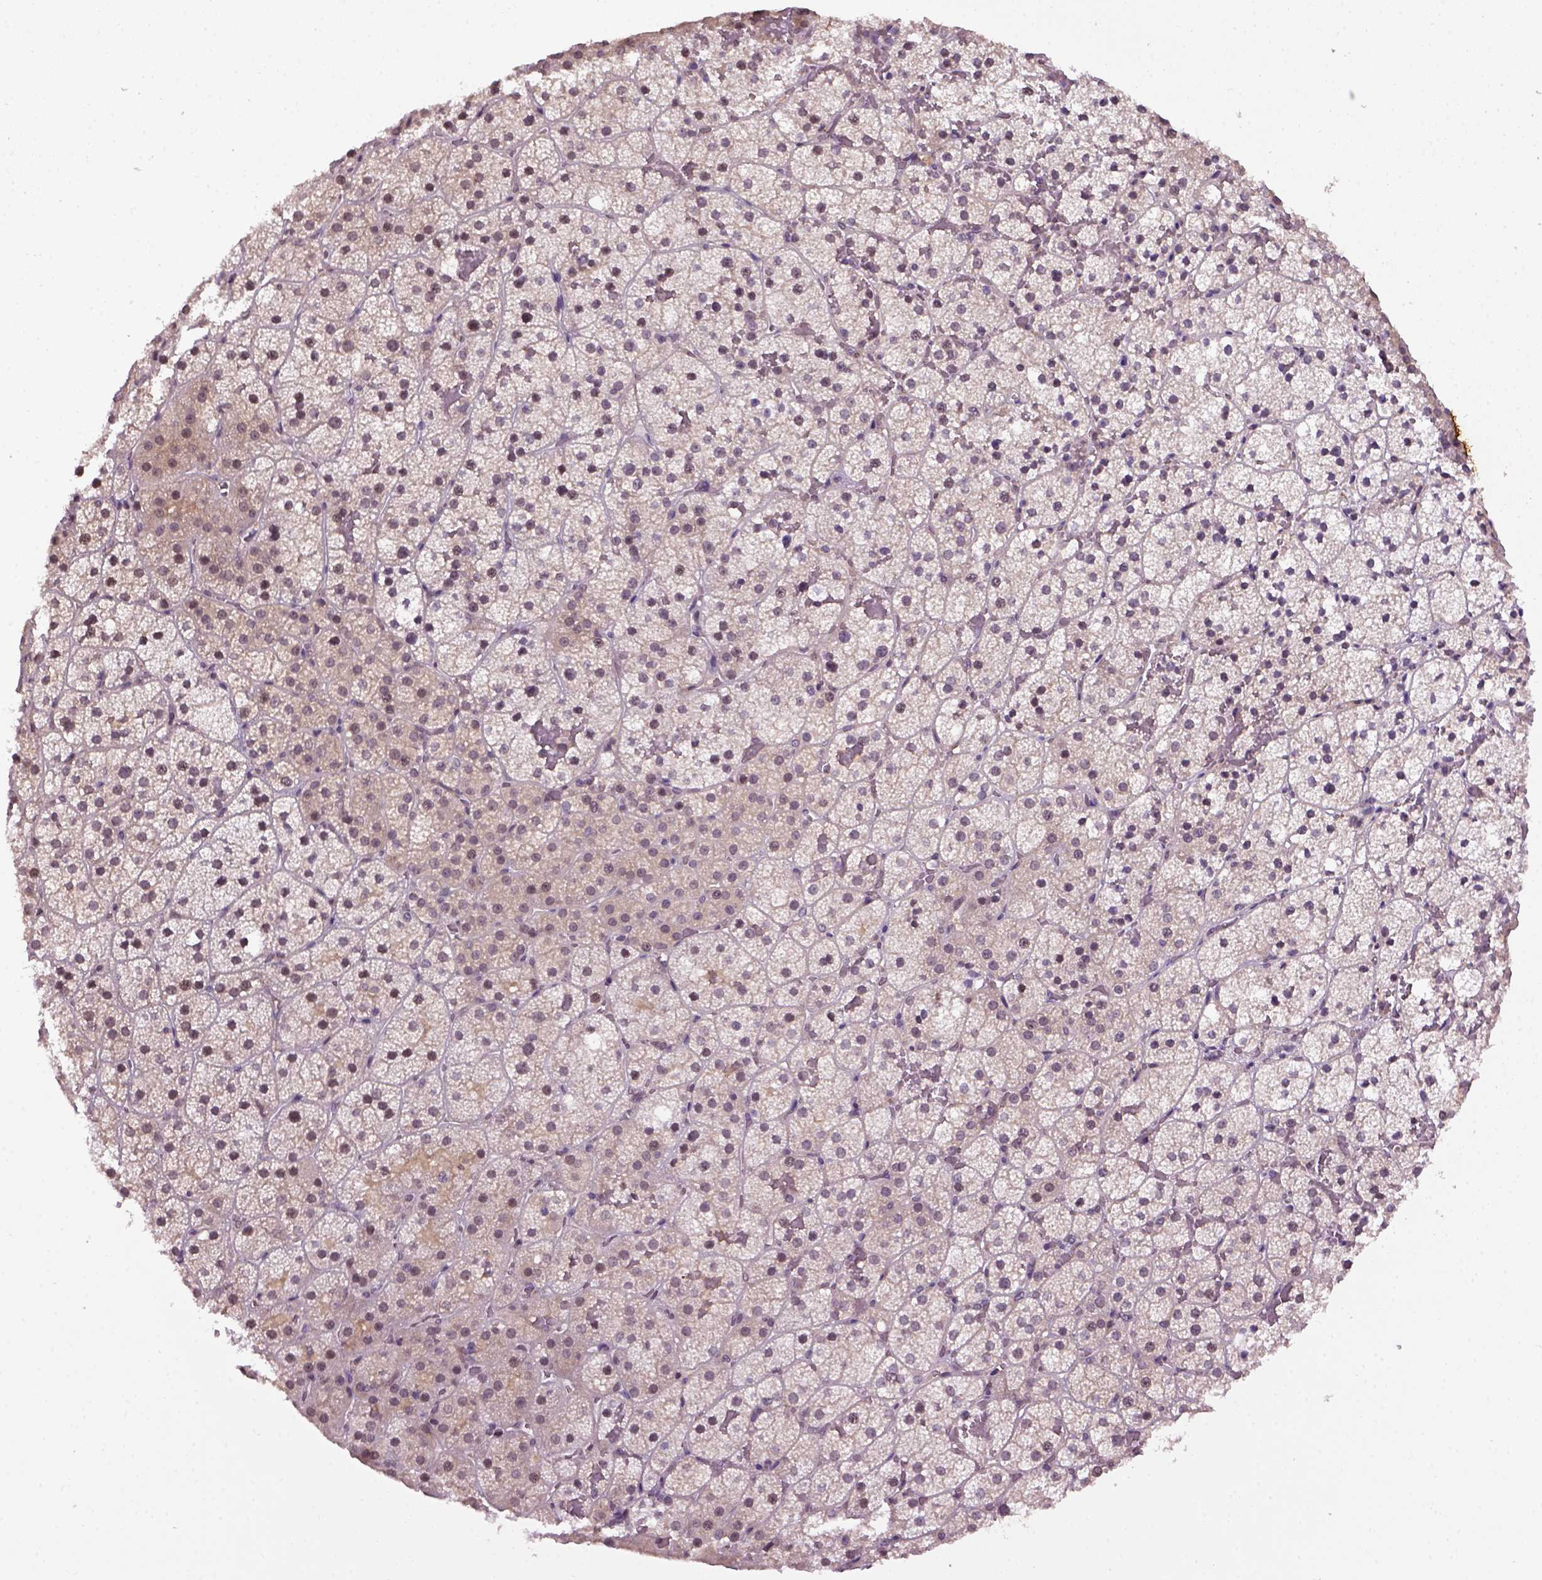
{"staining": {"intensity": "weak", "quantity": "25%-75%", "location": "cytoplasmic/membranous"}, "tissue": "adrenal gland", "cell_type": "Glandular cells", "image_type": "normal", "snomed": [{"axis": "morphology", "description": "Normal tissue, NOS"}, {"axis": "topography", "description": "Adrenal gland"}], "caption": "Weak cytoplasmic/membranous staining is identified in approximately 25%-75% of glandular cells in normal adrenal gland.", "gene": "RAB43", "patient": {"sex": "male", "age": 53}}